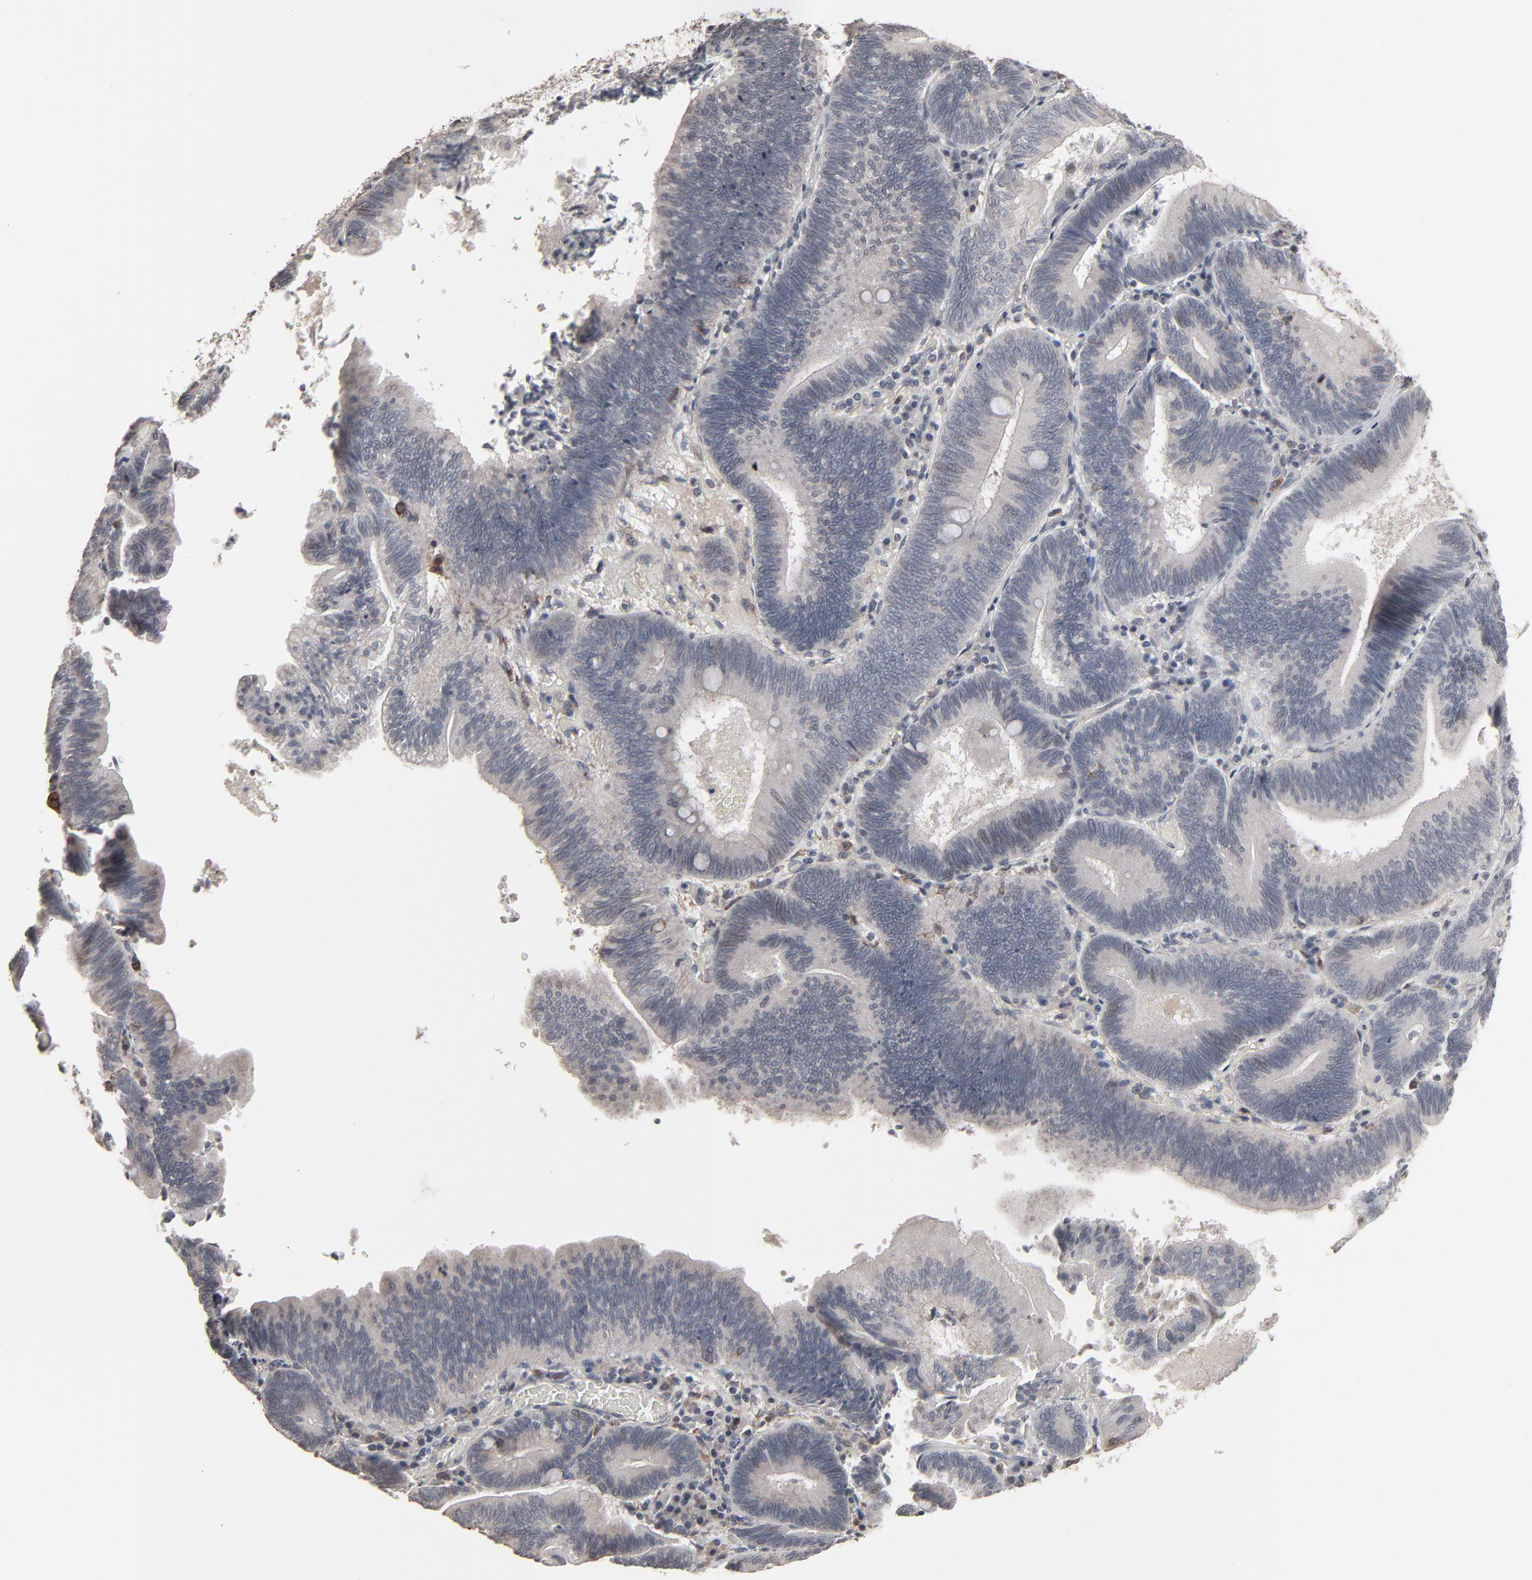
{"staining": {"intensity": "weak", "quantity": "25%-75%", "location": "cytoplasmic/membranous"}, "tissue": "pancreatic cancer", "cell_type": "Tumor cells", "image_type": "cancer", "snomed": [{"axis": "morphology", "description": "Adenocarcinoma, NOS"}, {"axis": "topography", "description": "Pancreas"}], "caption": "Protein staining by immunohistochemistry exhibits weak cytoplasmic/membranous staining in approximately 25%-75% of tumor cells in pancreatic adenocarcinoma.", "gene": "CTNND1", "patient": {"sex": "male", "age": 82}}